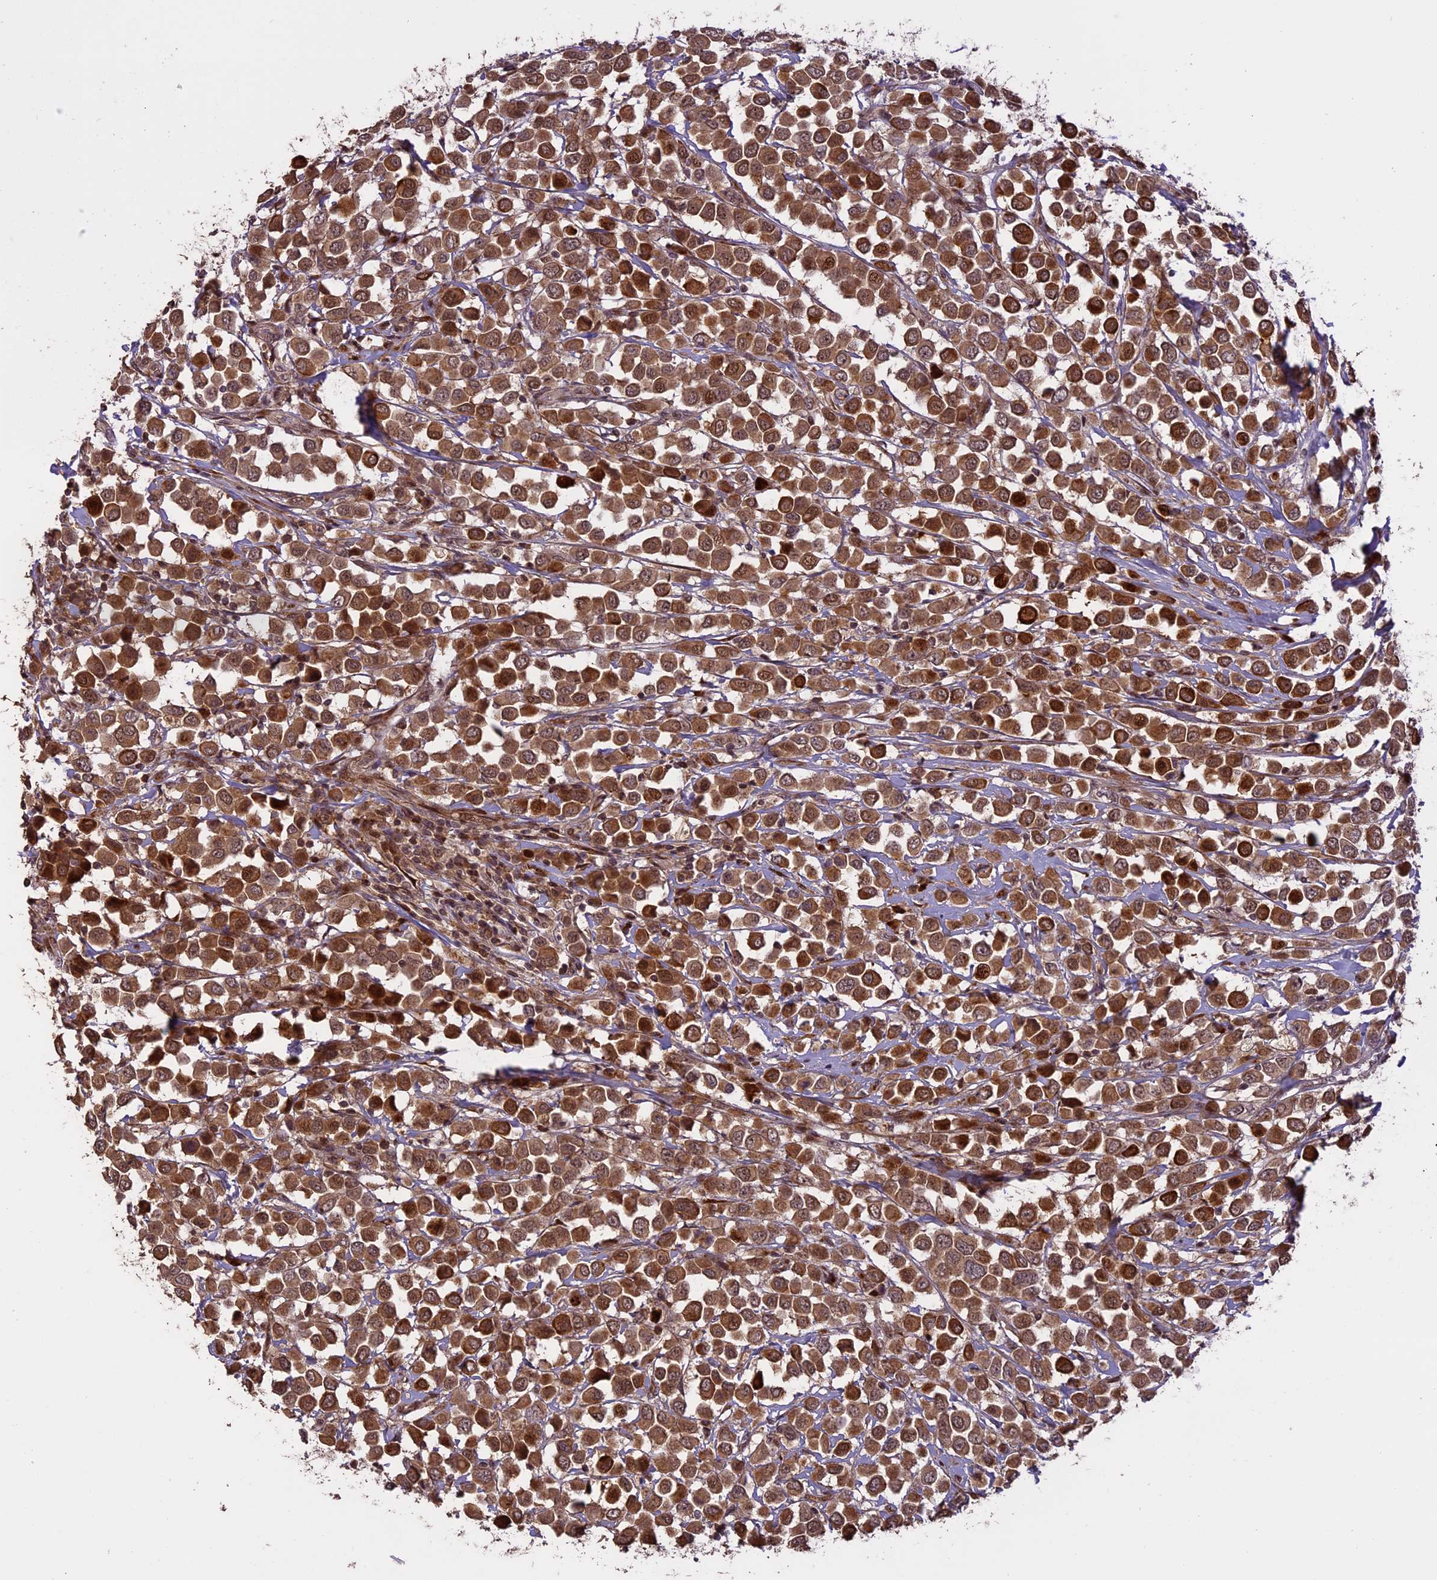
{"staining": {"intensity": "moderate", "quantity": ">75%", "location": "cytoplasmic/membranous,nuclear"}, "tissue": "breast cancer", "cell_type": "Tumor cells", "image_type": "cancer", "snomed": [{"axis": "morphology", "description": "Duct carcinoma"}, {"axis": "topography", "description": "Breast"}], "caption": "Human breast infiltrating ductal carcinoma stained for a protein (brown) shows moderate cytoplasmic/membranous and nuclear positive expression in approximately >75% of tumor cells.", "gene": "ENHO", "patient": {"sex": "female", "age": 61}}